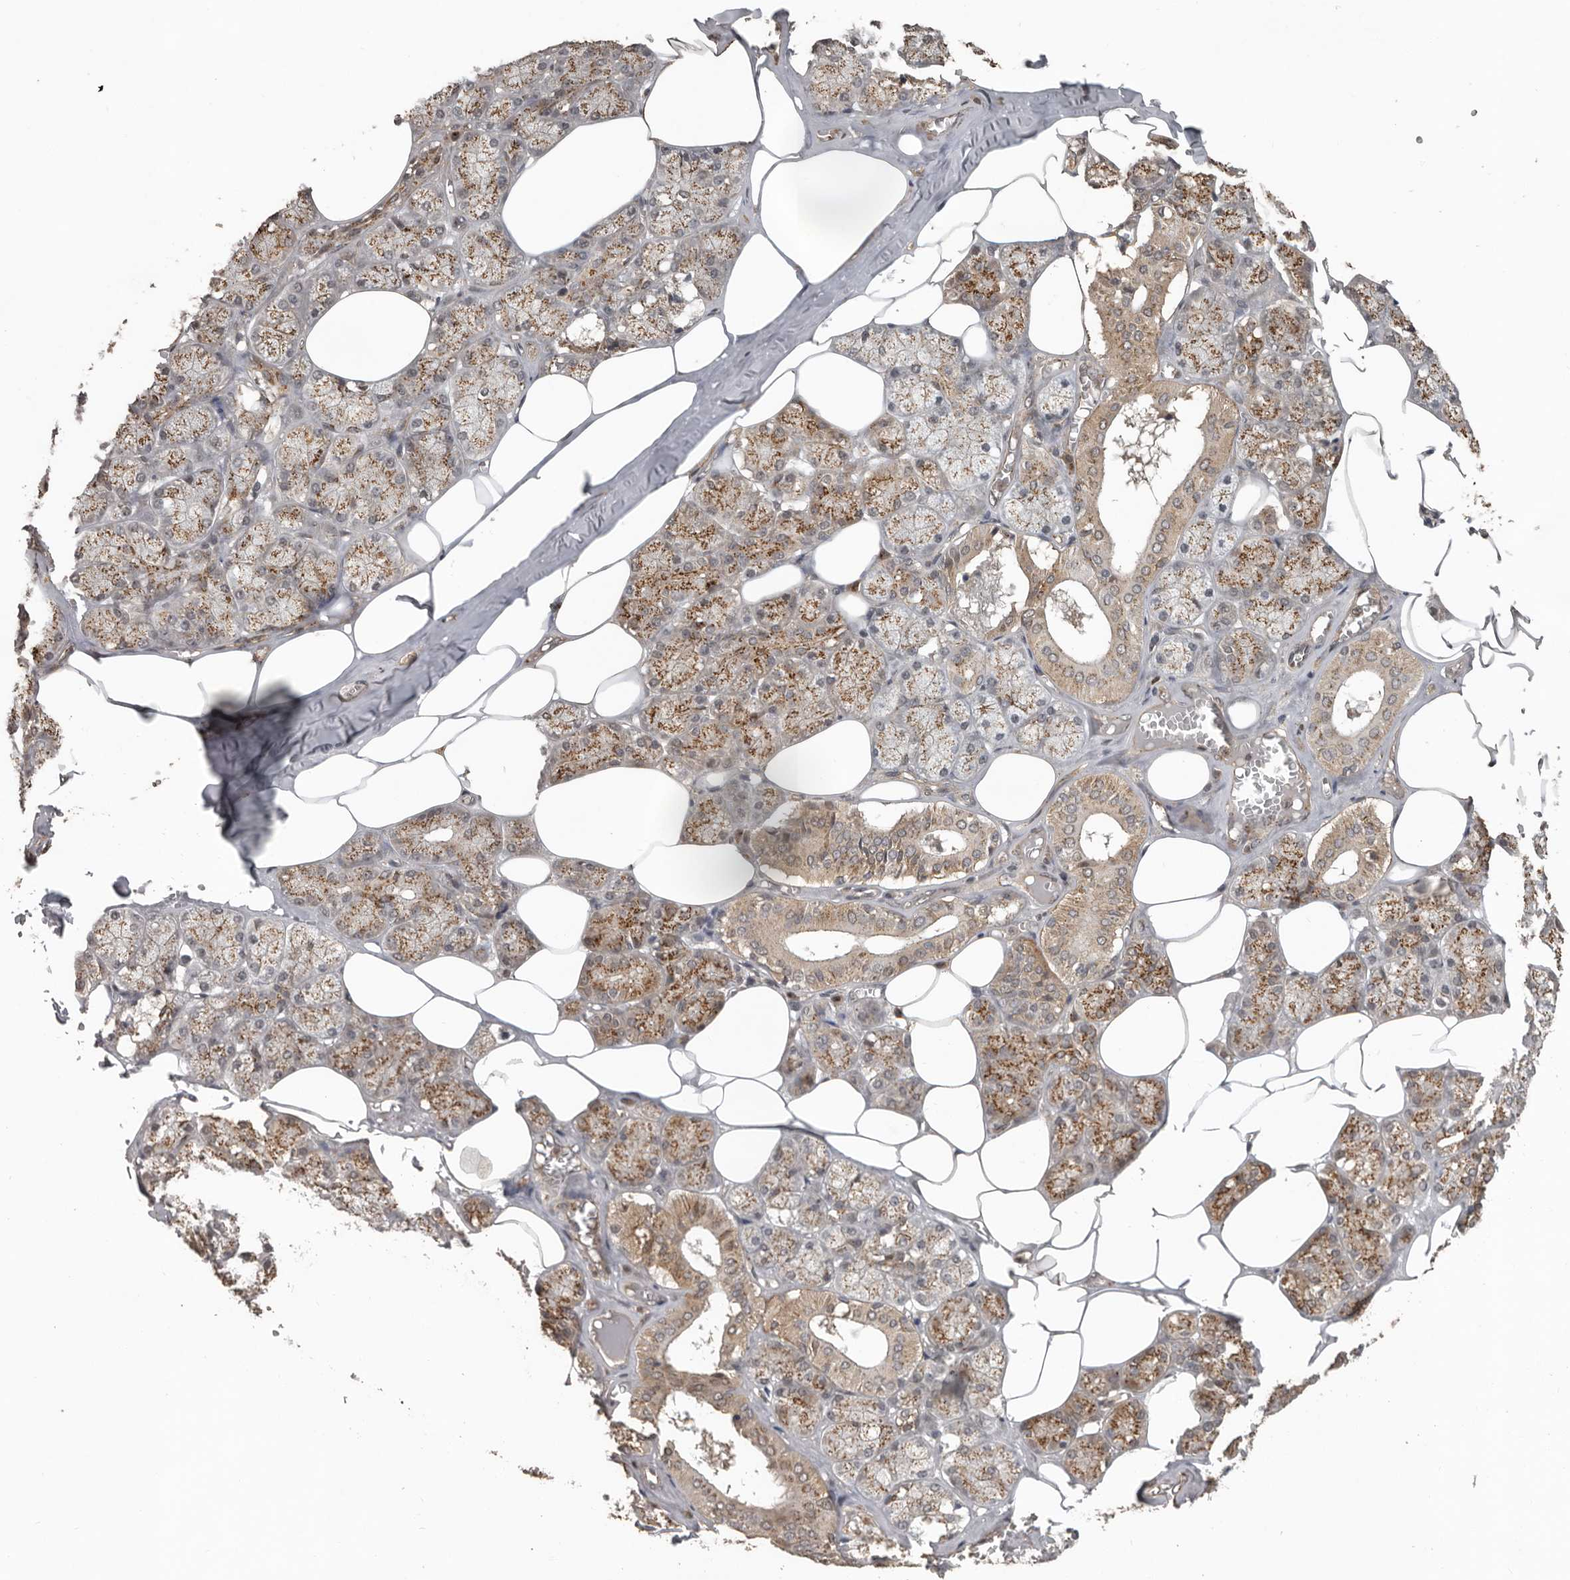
{"staining": {"intensity": "moderate", "quantity": ">75%", "location": "cytoplasmic/membranous"}, "tissue": "salivary gland", "cell_type": "Glandular cells", "image_type": "normal", "snomed": [{"axis": "morphology", "description": "Normal tissue, NOS"}, {"axis": "topography", "description": "Salivary gland"}], "caption": "This histopathology image shows immunohistochemistry staining of unremarkable human salivary gland, with medium moderate cytoplasmic/membranous positivity in about >75% of glandular cells.", "gene": "CEP350", "patient": {"sex": "male", "age": 62}}